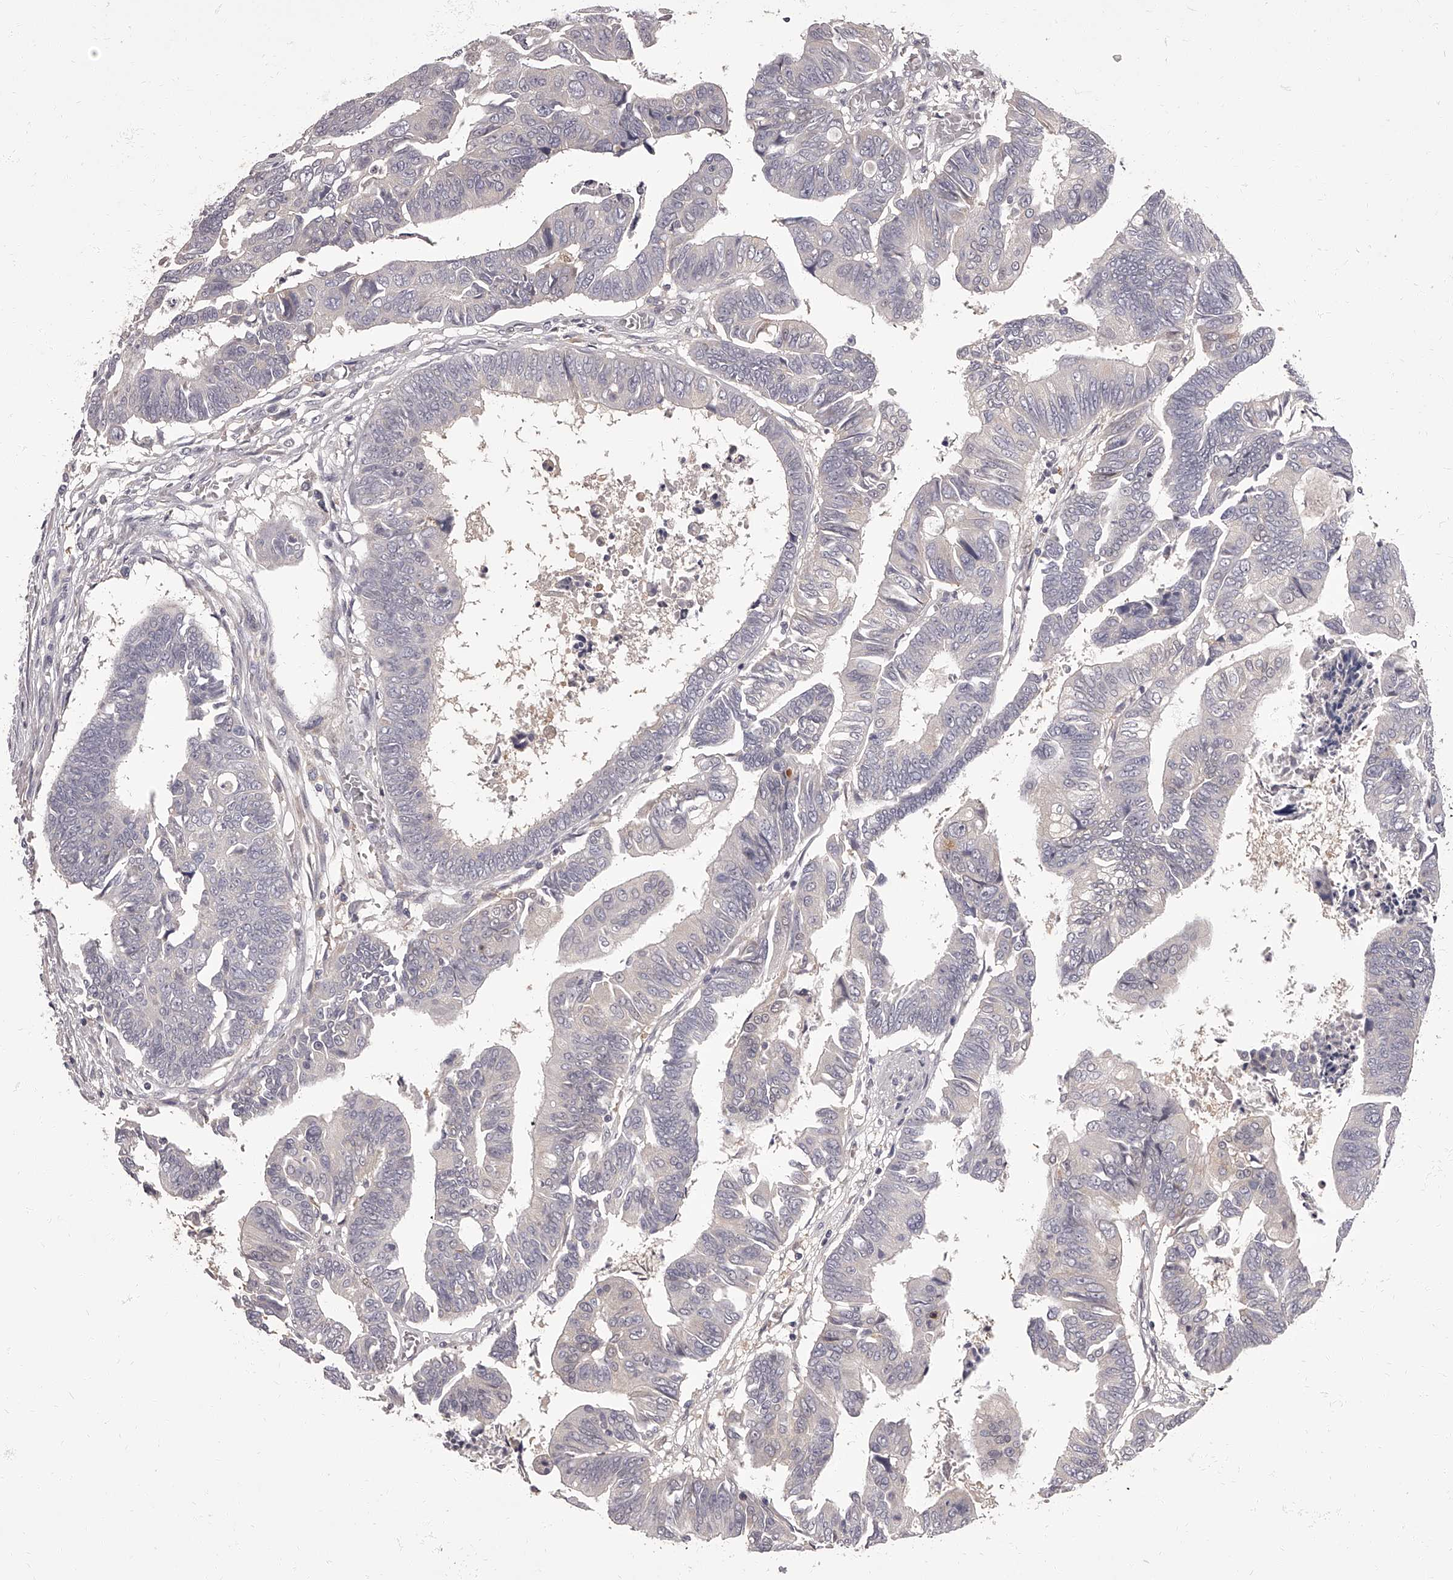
{"staining": {"intensity": "negative", "quantity": "none", "location": "none"}, "tissue": "colorectal cancer", "cell_type": "Tumor cells", "image_type": "cancer", "snomed": [{"axis": "morphology", "description": "Adenocarcinoma, NOS"}, {"axis": "topography", "description": "Rectum"}], "caption": "Immunohistochemistry photomicrograph of human colorectal adenocarcinoma stained for a protein (brown), which reveals no staining in tumor cells.", "gene": "APEH", "patient": {"sex": "female", "age": 65}}